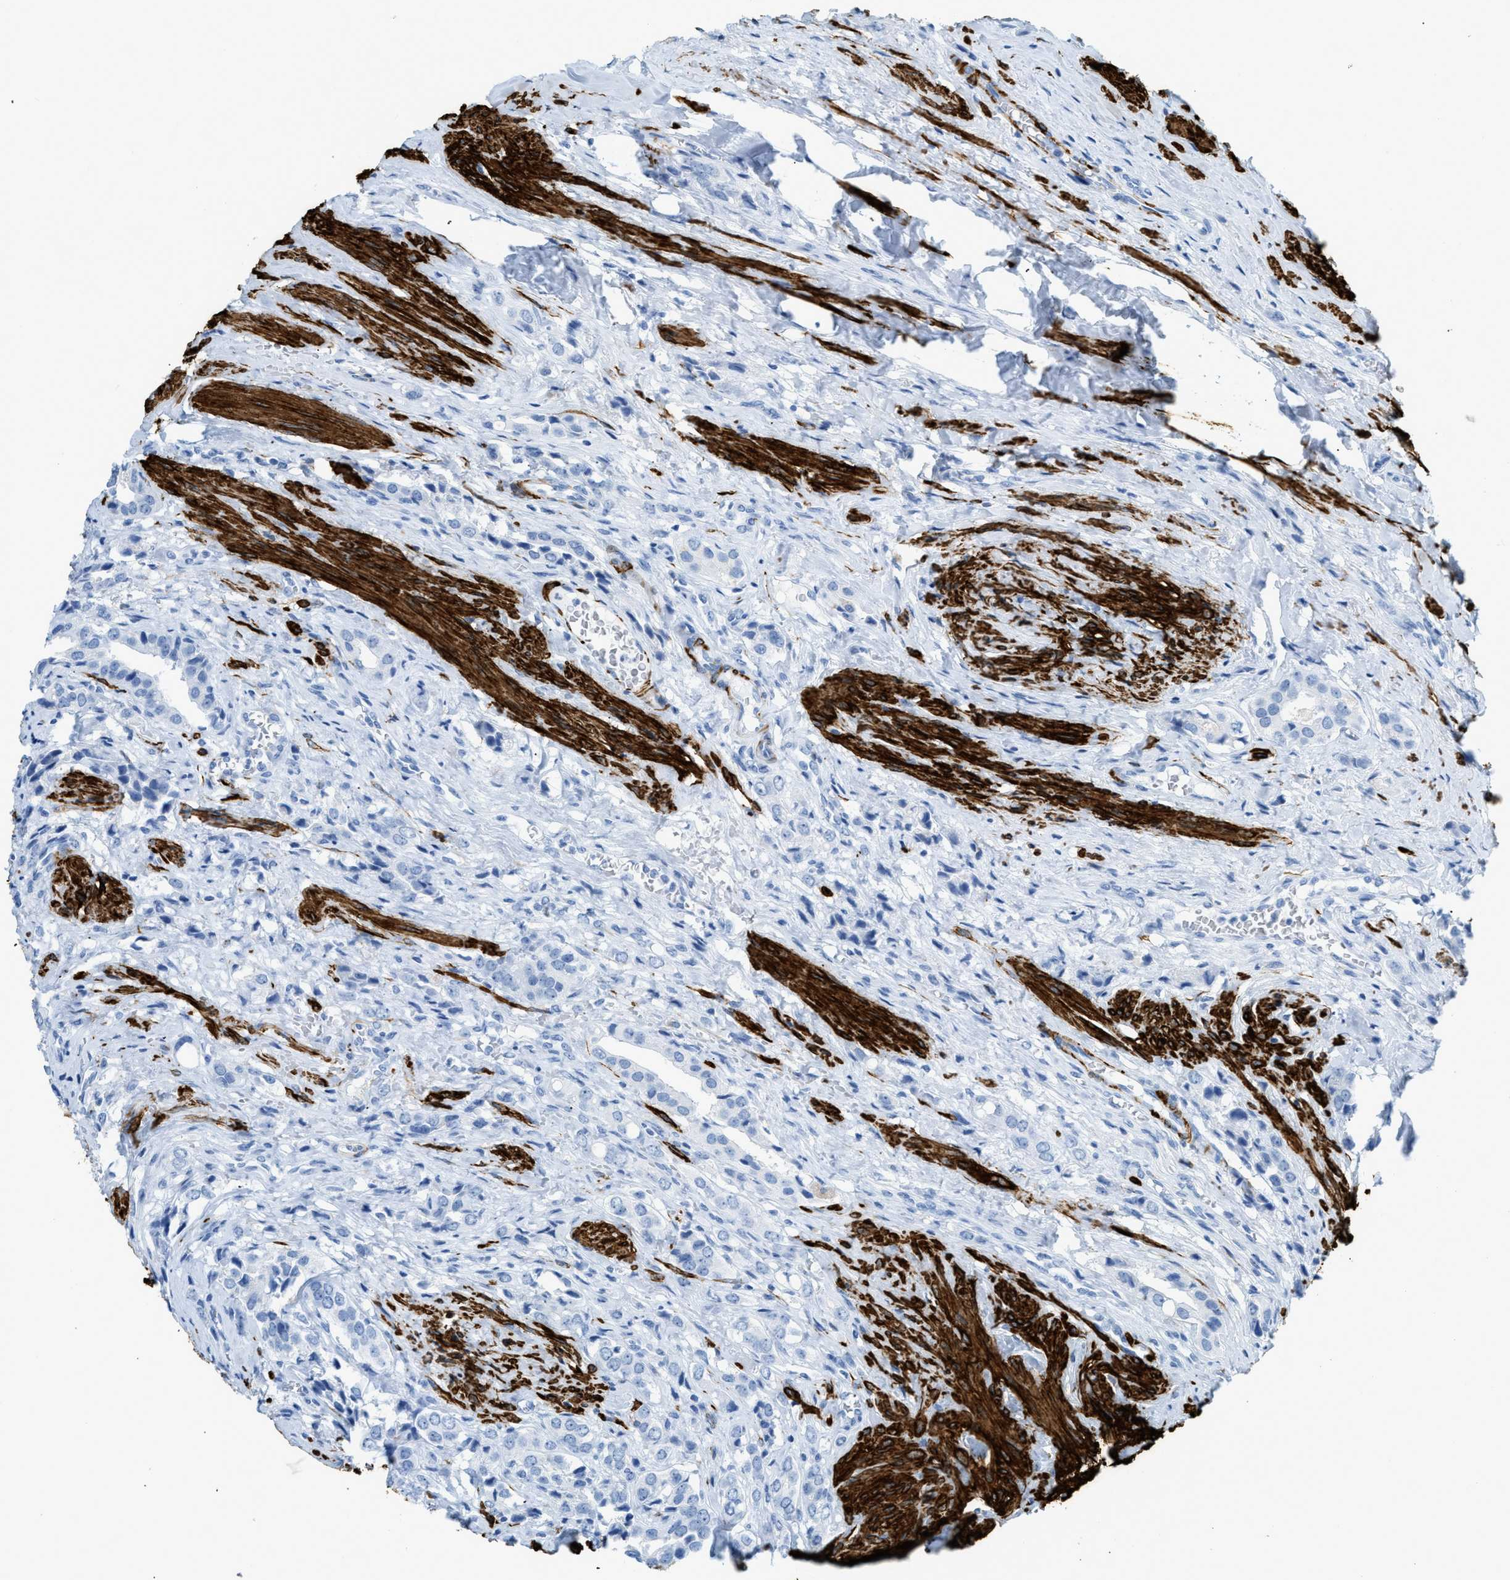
{"staining": {"intensity": "negative", "quantity": "none", "location": "none"}, "tissue": "prostate cancer", "cell_type": "Tumor cells", "image_type": "cancer", "snomed": [{"axis": "morphology", "description": "Adenocarcinoma, High grade"}, {"axis": "topography", "description": "Prostate"}], "caption": "Photomicrograph shows no significant protein expression in tumor cells of high-grade adenocarcinoma (prostate). The staining was performed using DAB (3,3'-diaminobenzidine) to visualize the protein expression in brown, while the nuclei were stained in blue with hematoxylin (Magnification: 20x).", "gene": "DES", "patient": {"sex": "male", "age": 52}}